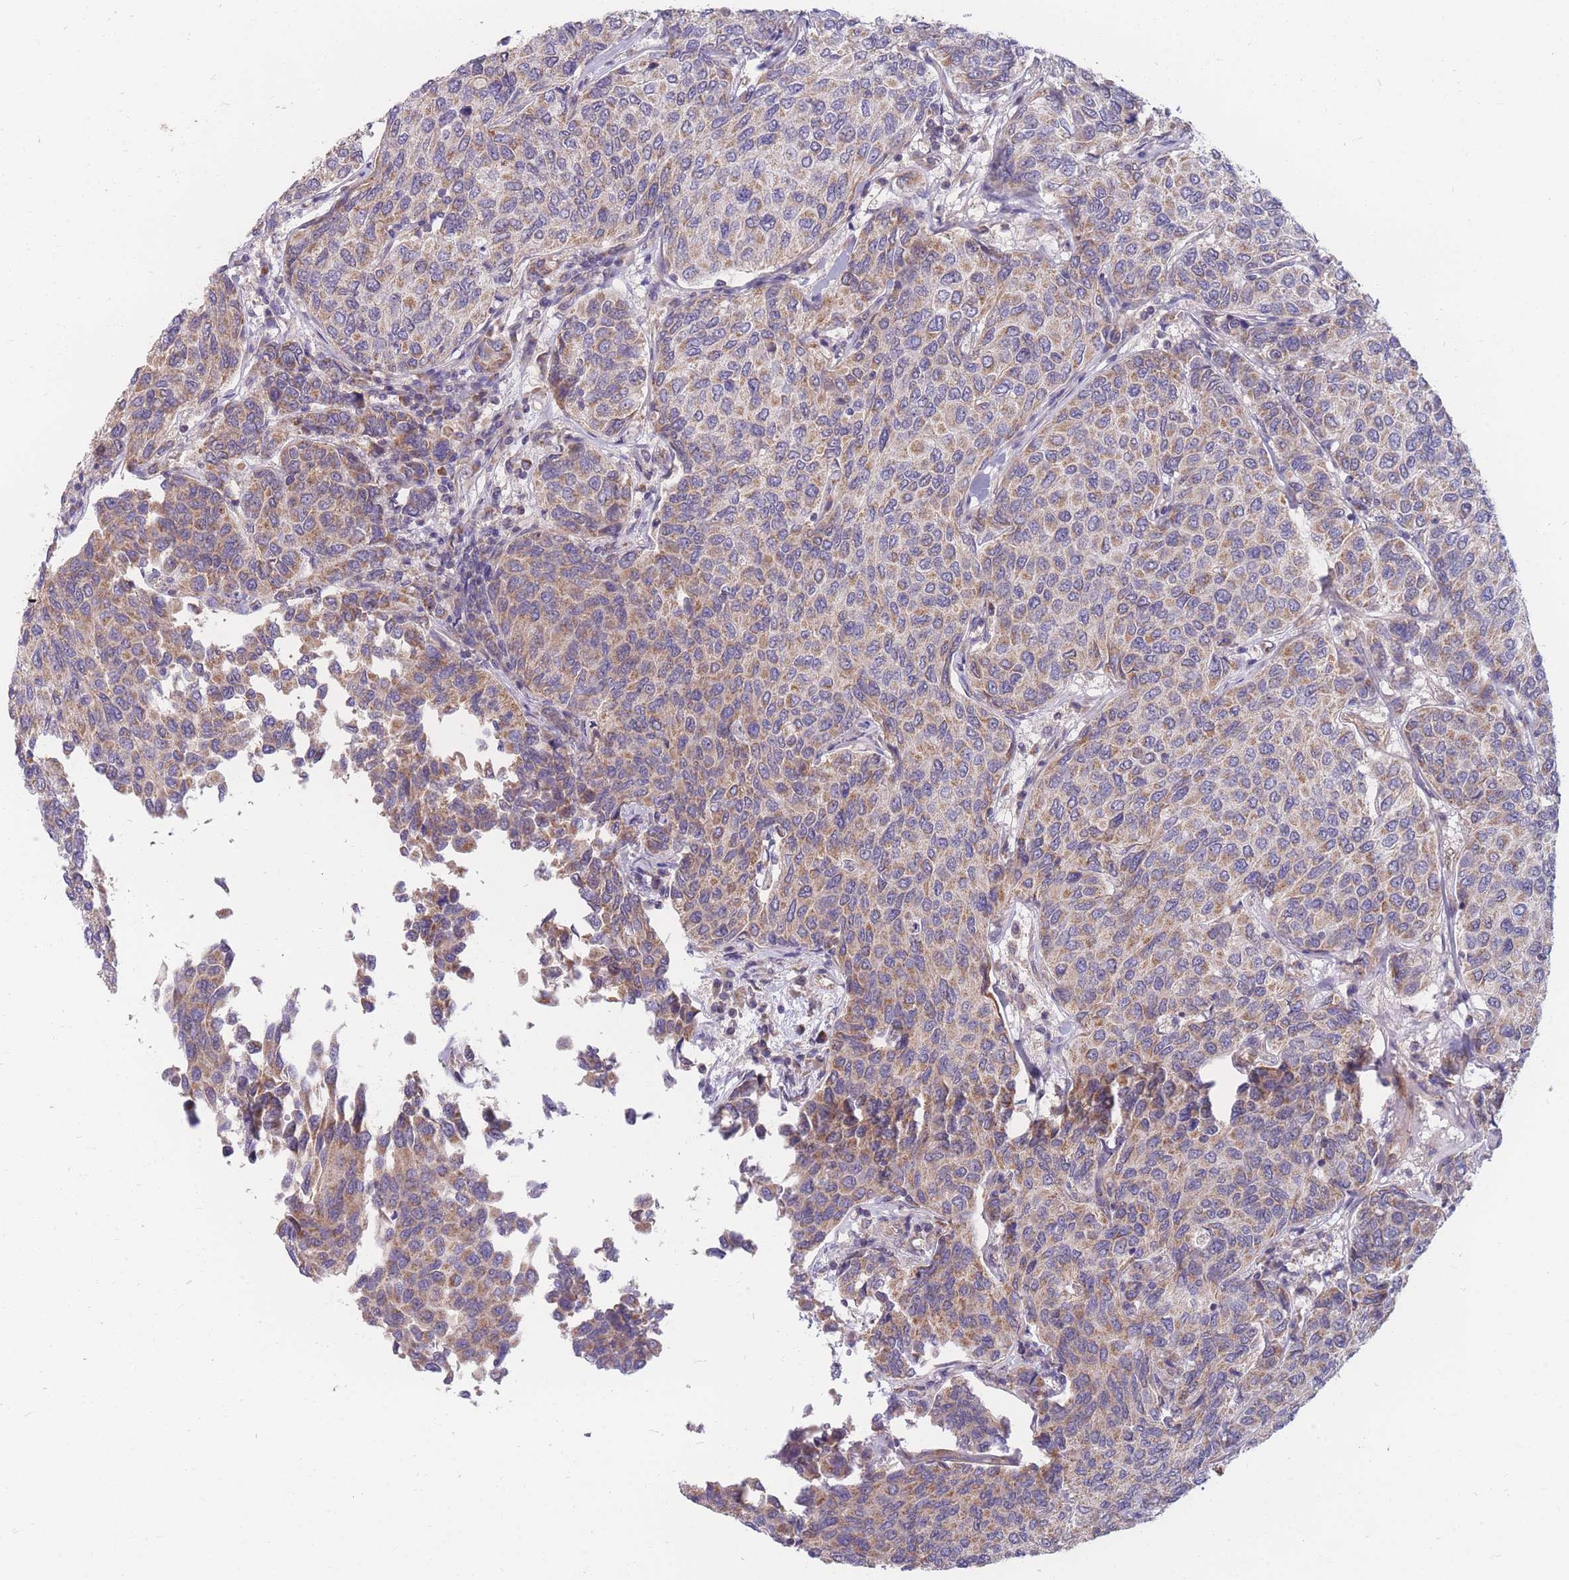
{"staining": {"intensity": "moderate", "quantity": ">75%", "location": "cytoplasmic/membranous"}, "tissue": "breast cancer", "cell_type": "Tumor cells", "image_type": "cancer", "snomed": [{"axis": "morphology", "description": "Duct carcinoma"}, {"axis": "topography", "description": "Breast"}], "caption": "About >75% of tumor cells in intraductal carcinoma (breast) reveal moderate cytoplasmic/membranous protein staining as visualized by brown immunohistochemical staining.", "gene": "MRPS9", "patient": {"sex": "female", "age": 55}}